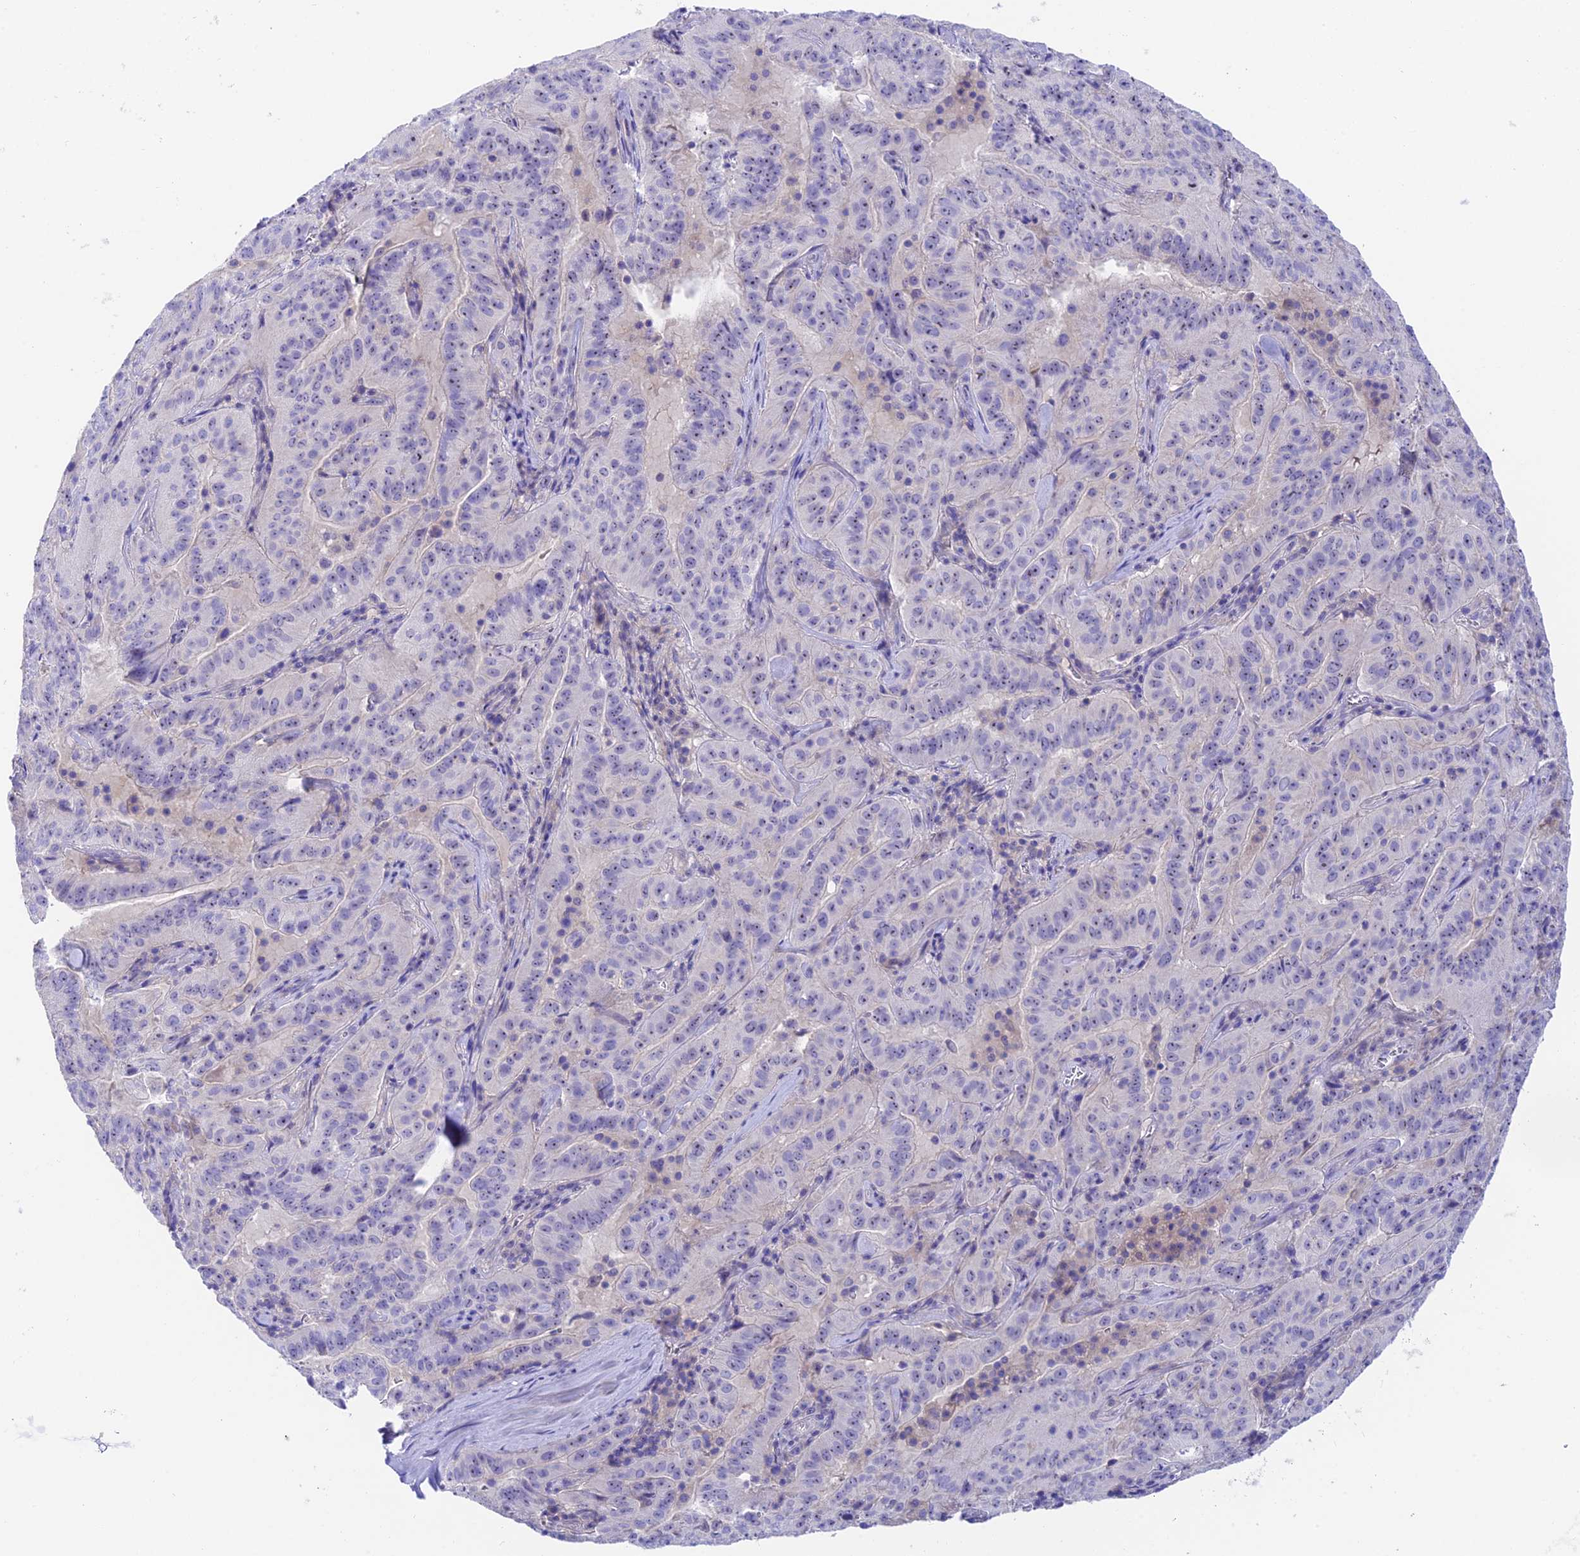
{"staining": {"intensity": "negative", "quantity": "none", "location": "none"}, "tissue": "pancreatic cancer", "cell_type": "Tumor cells", "image_type": "cancer", "snomed": [{"axis": "morphology", "description": "Adenocarcinoma, NOS"}, {"axis": "topography", "description": "Pancreas"}], "caption": "Tumor cells are negative for protein expression in human pancreatic cancer.", "gene": "DUSP29", "patient": {"sex": "male", "age": 63}}